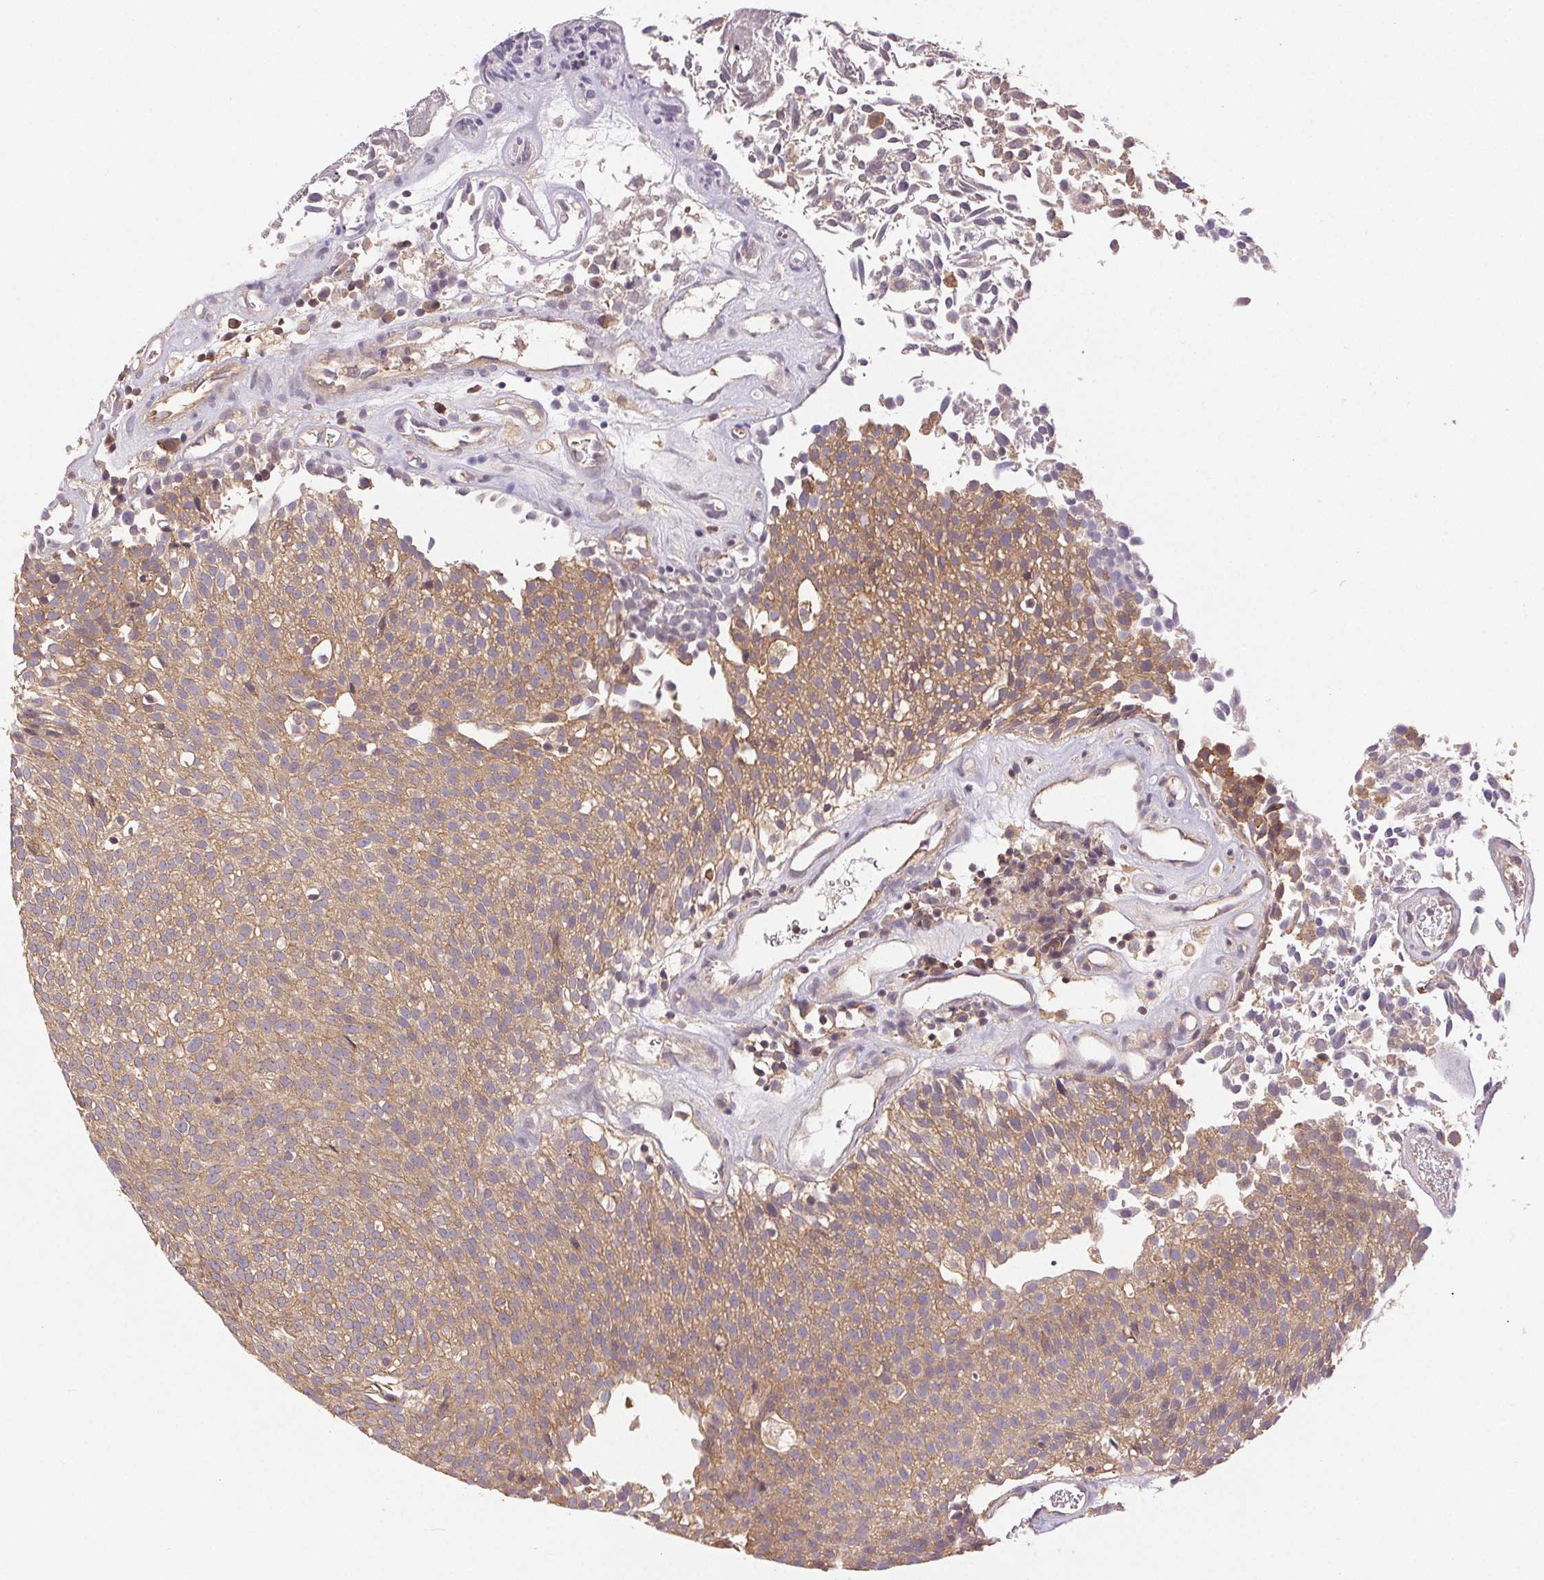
{"staining": {"intensity": "weak", "quantity": ">75%", "location": "cytoplasmic/membranous"}, "tissue": "urothelial cancer", "cell_type": "Tumor cells", "image_type": "cancer", "snomed": [{"axis": "morphology", "description": "Urothelial carcinoma, Low grade"}, {"axis": "topography", "description": "Urinary bladder"}], "caption": "Immunohistochemical staining of urothelial cancer exhibits low levels of weak cytoplasmic/membranous protein expression in approximately >75% of tumor cells.", "gene": "GDI2", "patient": {"sex": "female", "age": 79}}